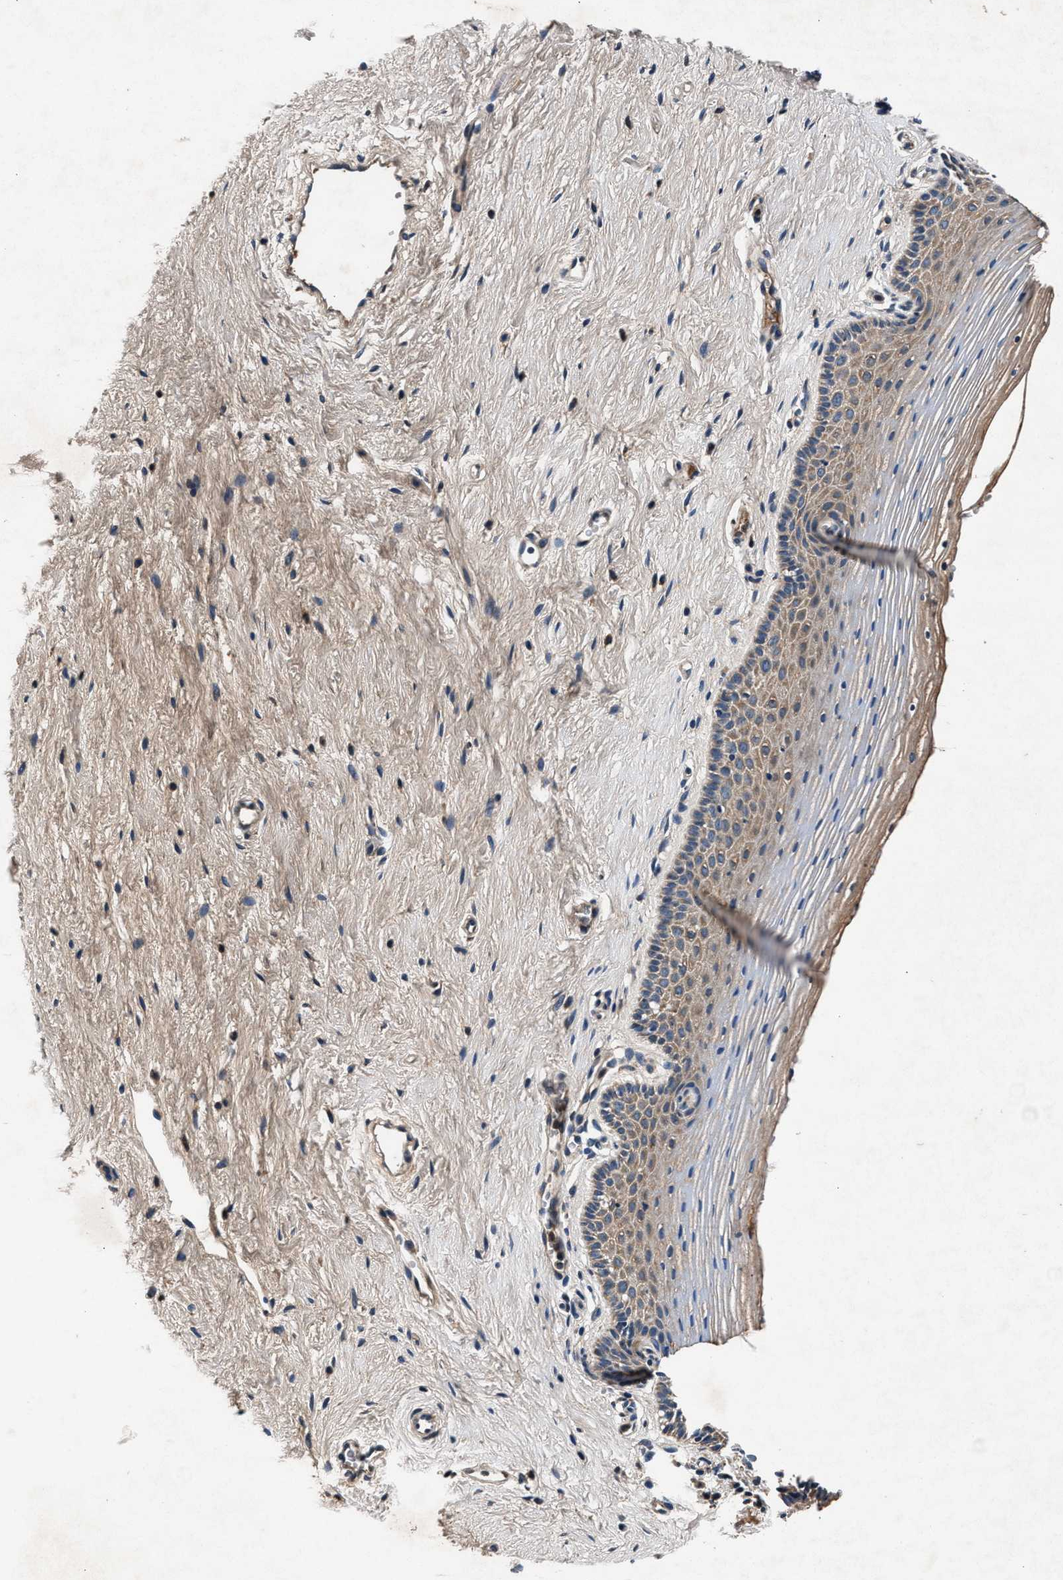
{"staining": {"intensity": "weak", "quantity": ">75%", "location": "cytoplasmic/membranous"}, "tissue": "vagina", "cell_type": "Squamous epithelial cells", "image_type": "normal", "snomed": [{"axis": "morphology", "description": "Normal tissue, NOS"}, {"axis": "topography", "description": "Vagina"}], "caption": "The immunohistochemical stain shows weak cytoplasmic/membranous staining in squamous epithelial cells of normal vagina.", "gene": "IMMT", "patient": {"sex": "female", "age": 32}}